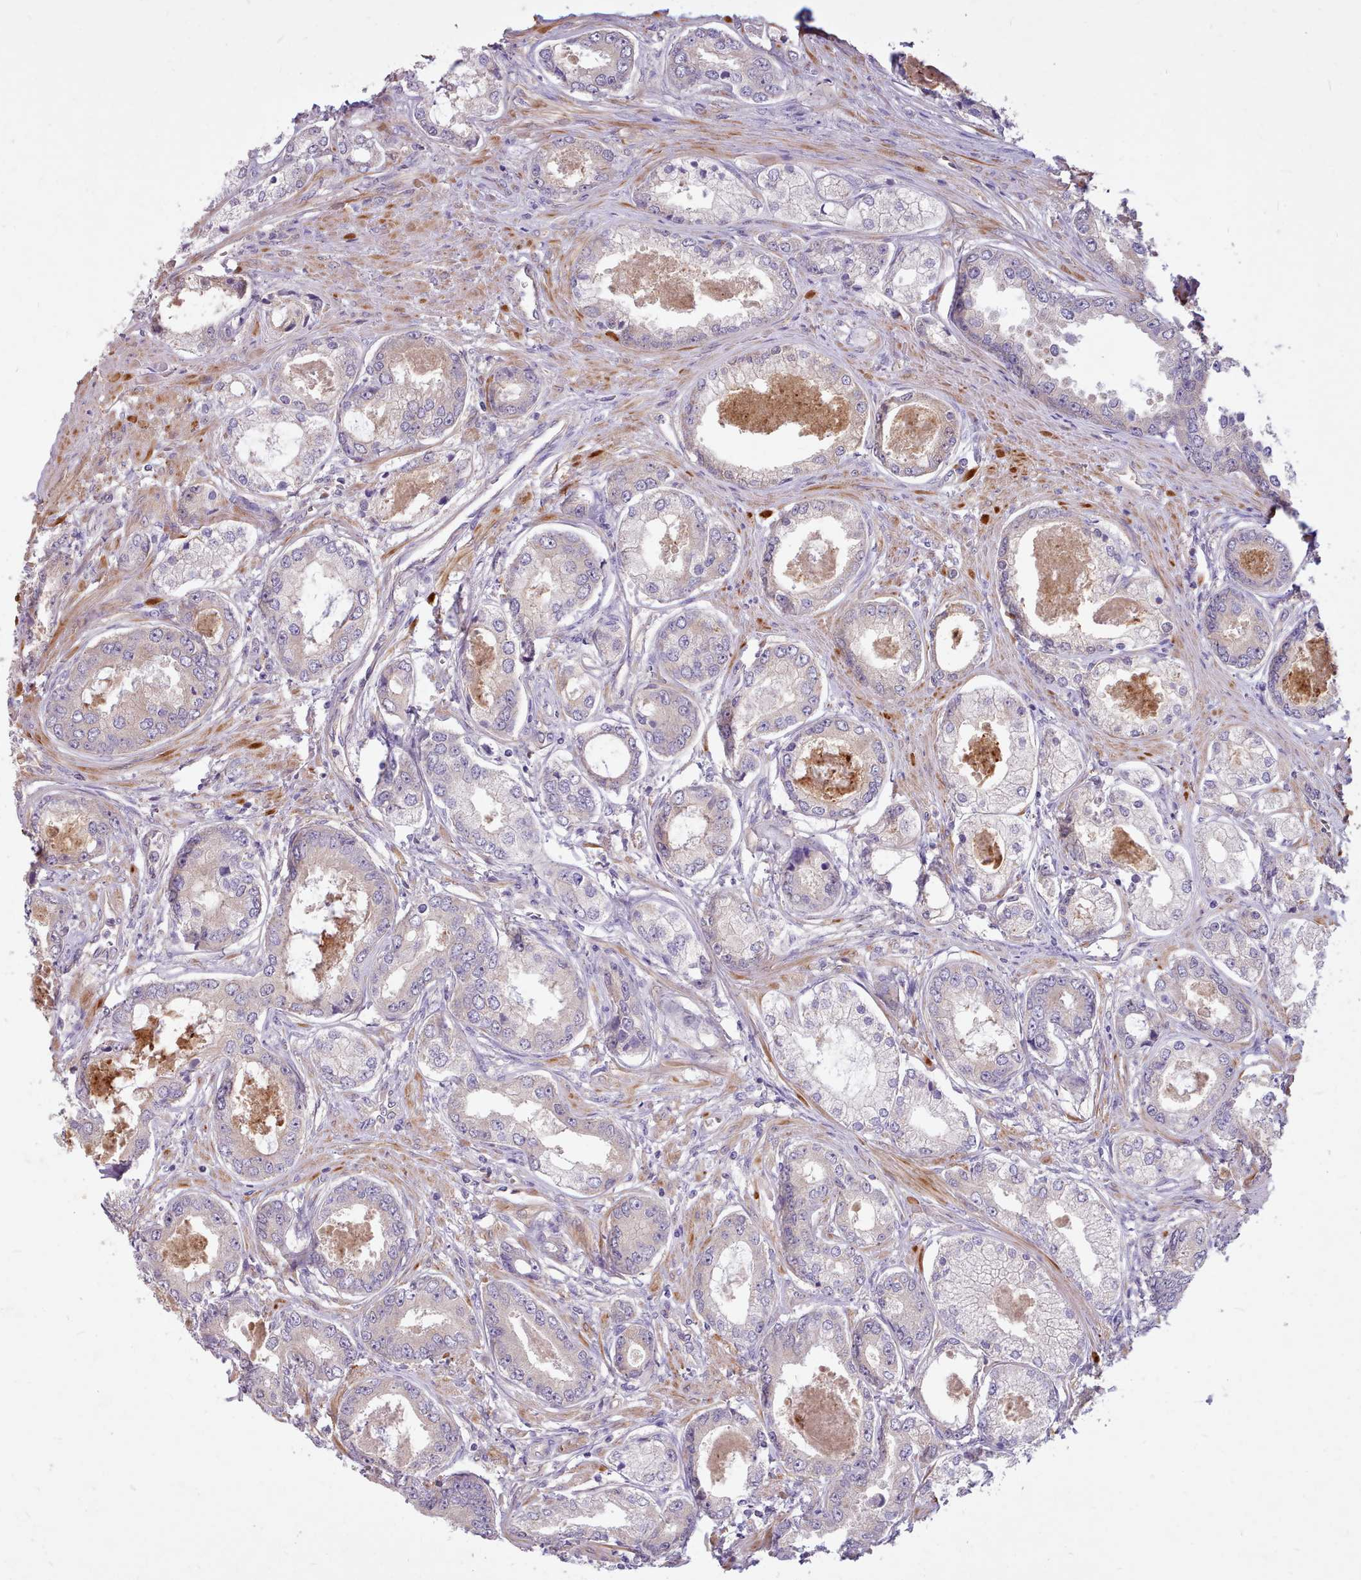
{"staining": {"intensity": "negative", "quantity": "none", "location": "none"}, "tissue": "prostate cancer", "cell_type": "Tumor cells", "image_type": "cancer", "snomed": [{"axis": "morphology", "description": "Adenocarcinoma, Low grade"}, {"axis": "topography", "description": "Prostate"}], "caption": "High magnification brightfield microscopy of prostate cancer stained with DAB (3,3'-diaminobenzidine) (brown) and counterstained with hematoxylin (blue): tumor cells show no significant positivity.", "gene": "ZNF607", "patient": {"sex": "male", "age": 68}}